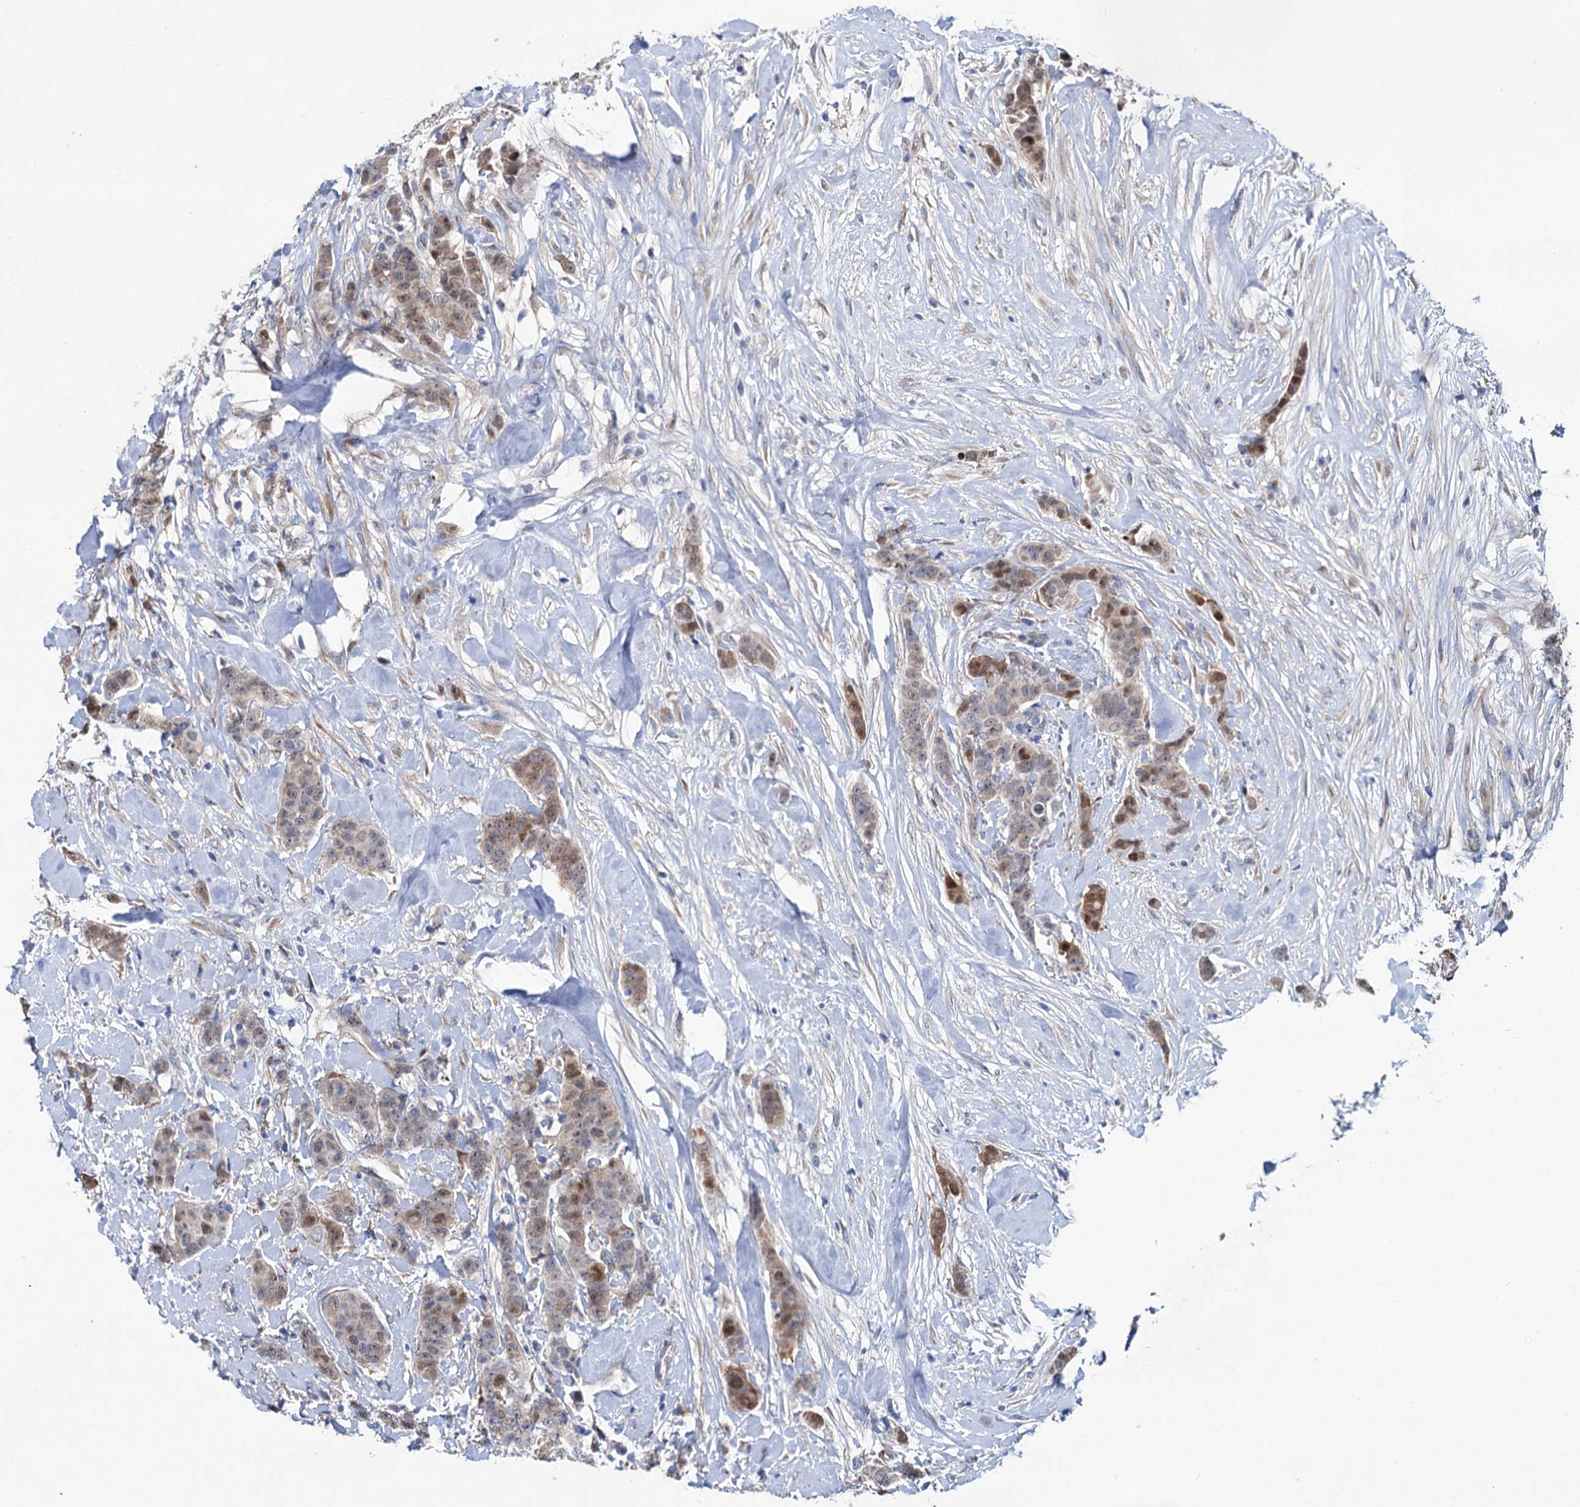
{"staining": {"intensity": "moderate", "quantity": "25%-75%", "location": "cytoplasmic/membranous,nuclear"}, "tissue": "breast cancer", "cell_type": "Tumor cells", "image_type": "cancer", "snomed": [{"axis": "morphology", "description": "Duct carcinoma"}, {"axis": "topography", "description": "Breast"}], "caption": "Breast cancer stained with a brown dye shows moderate cytoplasmic/membranous and nuclear positive staining in approximately 25%-75% of tumor cells.", "gene": "EYA4", "patient": {"sex": "female", "age": 40}}